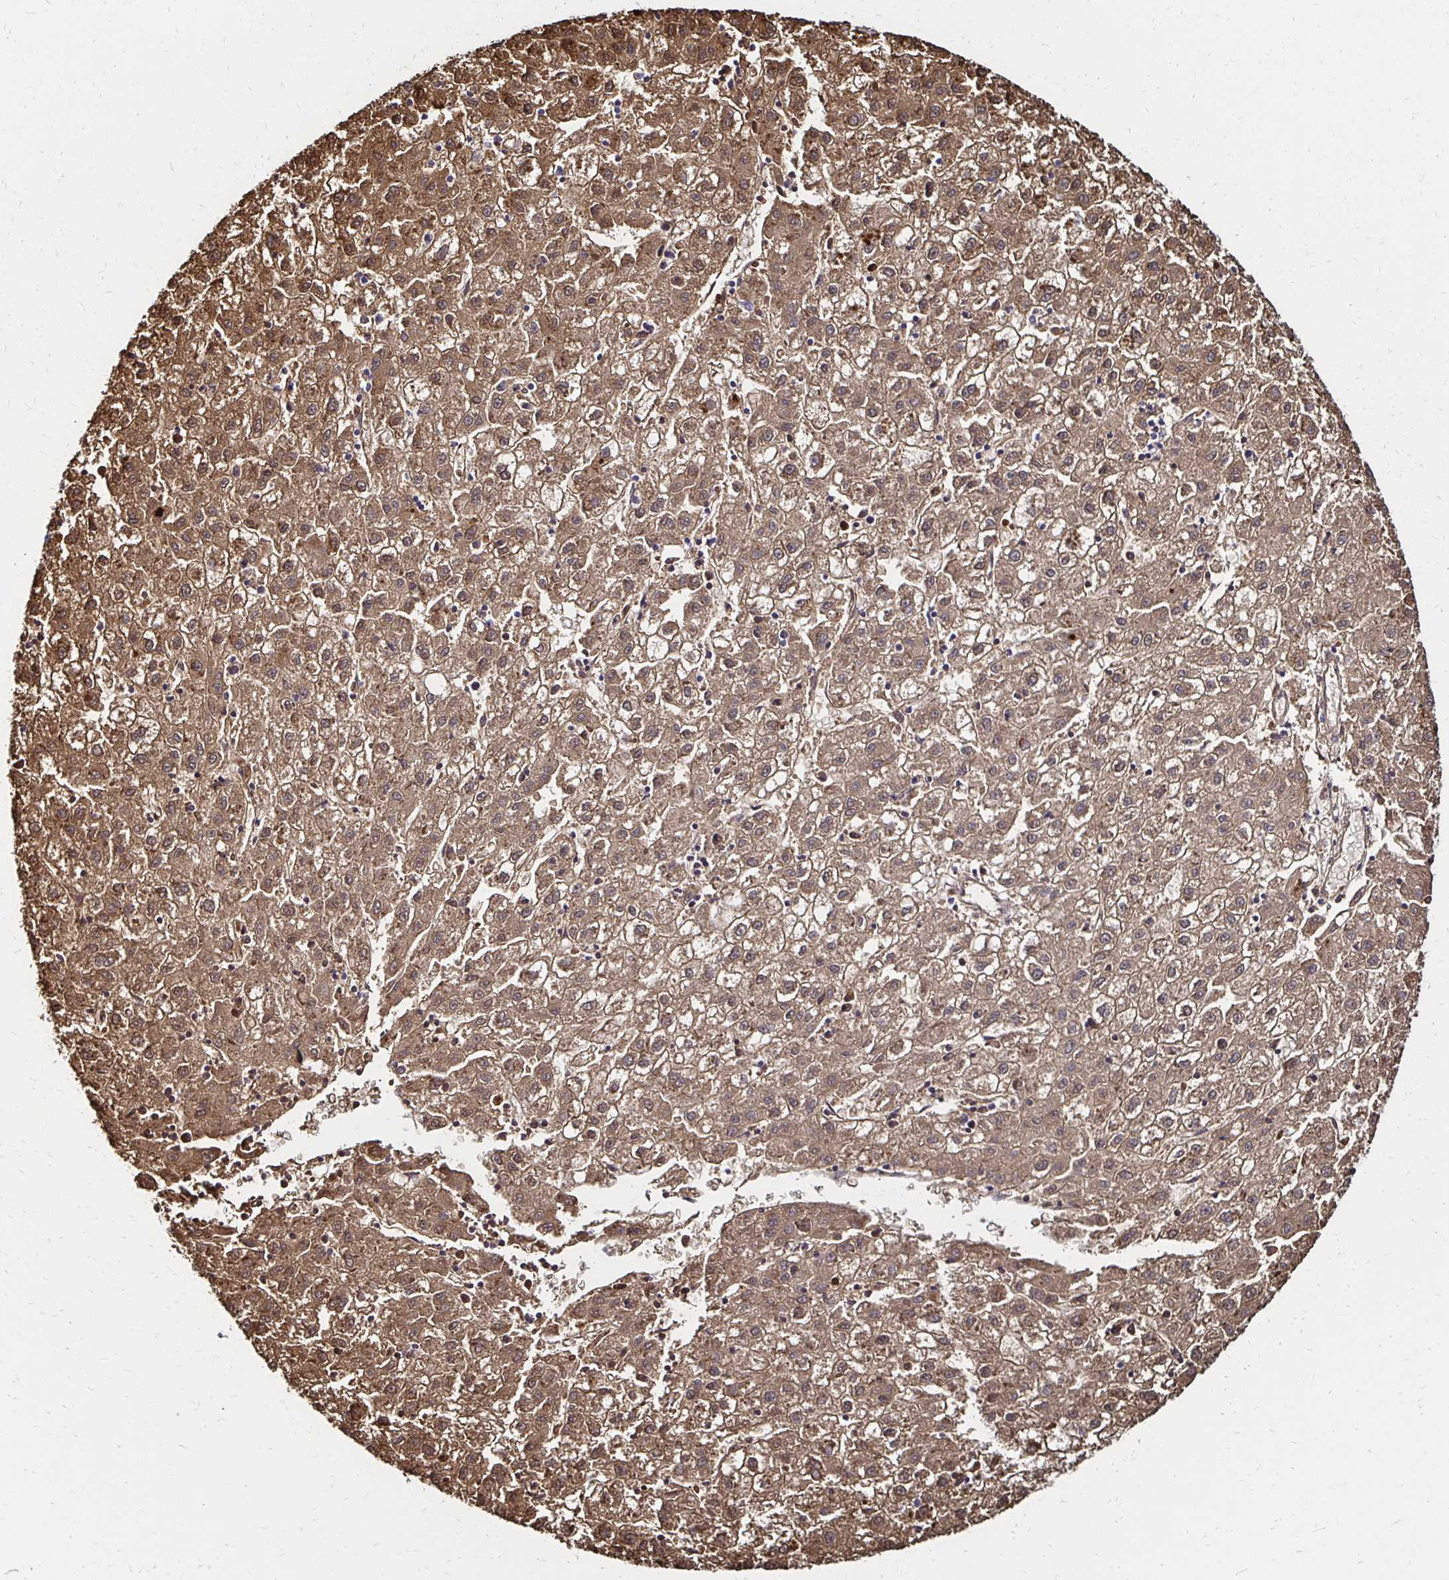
{"staining": {"intensity": "moderate", "quantity": ">75%", "location": "cytoplasmic/membranous,nuclear"}, "tissue": "liver cancer", "cell_type": "Tumor cells", "image_type": "cancer", "snomed": [{"axis": "morphology", "description": "Carcinoma, Hepatocellular, NOS"}, {"axis": "topography", "description": "Liver"}], "caption": "IHC photomicrograph of neoplastic tissue: hepatocellular carcinoma (liver) stained using immunohistochemistry (IHC) exhibits medium levels of moderate protein expression localized specifically in the cytoplasmic/membranous and nuclear of tumor cells, appearing as a cytoplasmic/membranous and nuclear brown color.", "gene": "TXN", "patient": {"sex": "male", "age": 72}}